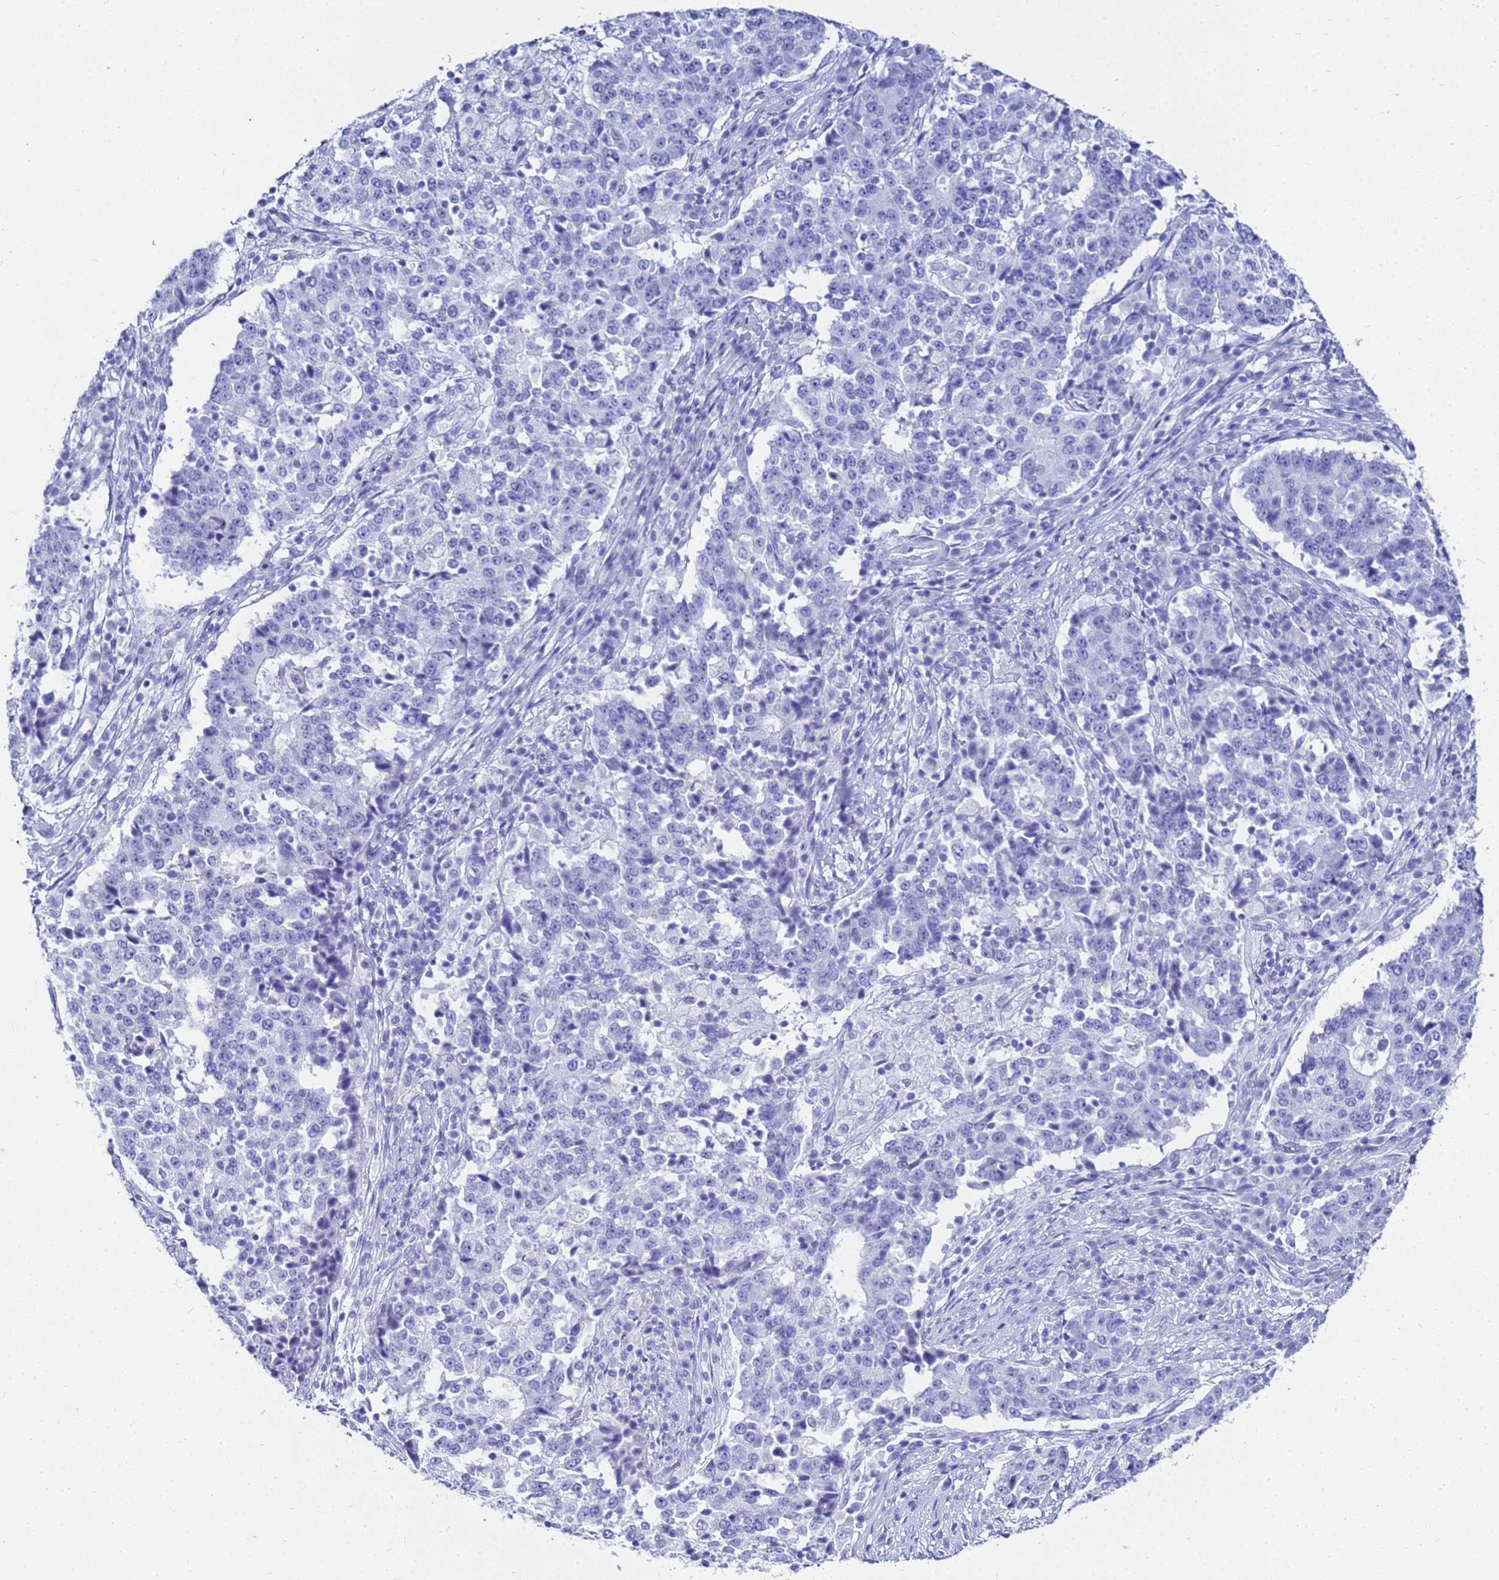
{"staining": {"intensity": "negative", "quantity": "none", "location": "none"}, "tissue": "stomach cancer", "cell_type": "Tumor cells", "image_type": "cancer", "snomed": [{"axis": "morphology", "description": "Adenocarcinoma, NOS"}, {"axis": "topography", "description": "Stomach"}], "caption": "Immunohistochemistry (IHC) micrograph of human stomach adenocarcinoma stained for a protein (brown), which exhibits no expression in tumor cells.", "gene": "CKB", "patient": {"sex": "male", "age": 59}}